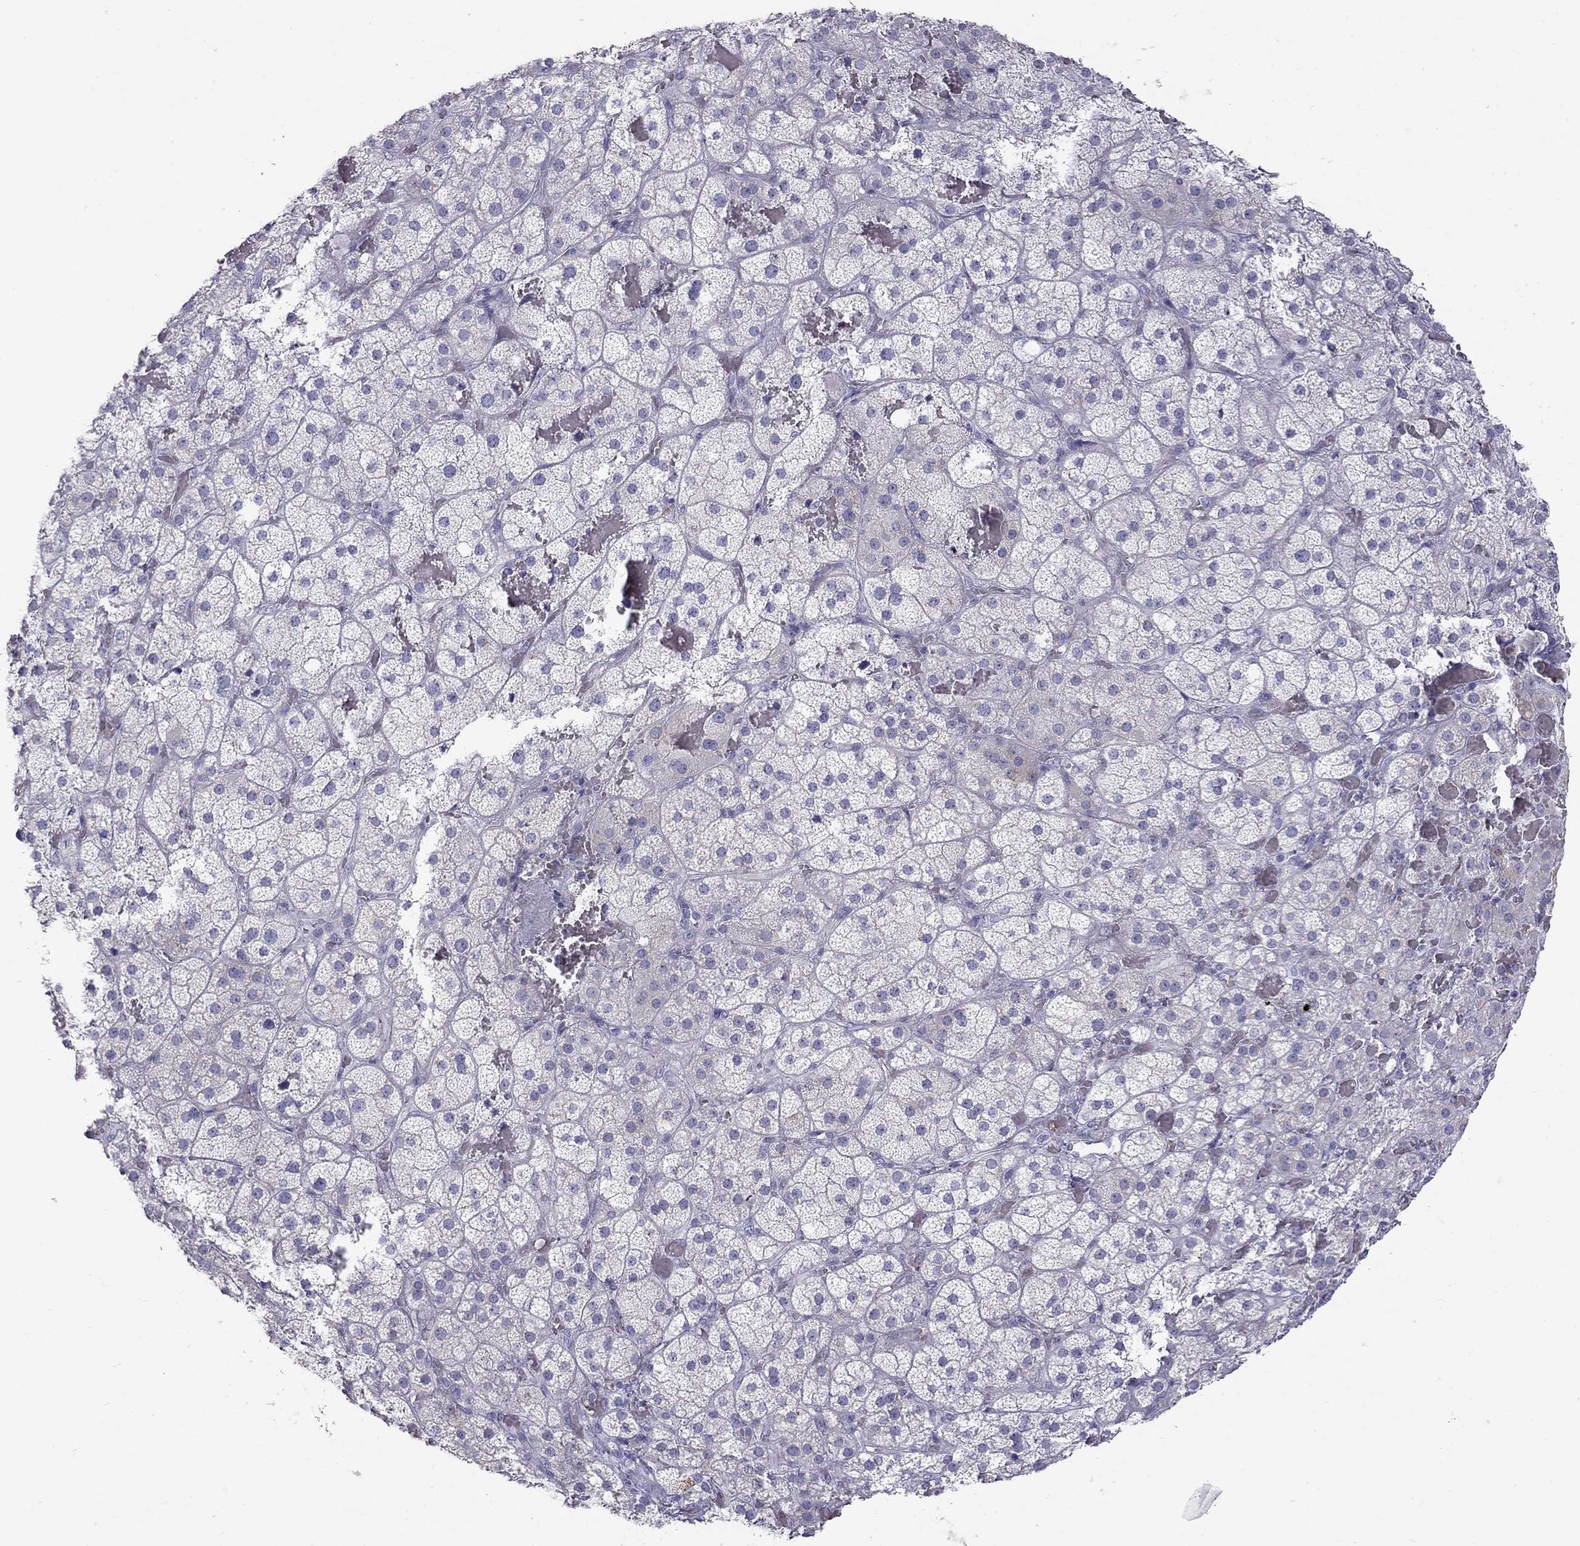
{"staining": {"intensity": "negative", "quantity": "none", "location": "none"}, "tissue": "adrenal gland", "cell_type": "Glandular cells", "image_type": "normal", "snomed": [{"axis": "morphology", "description": "Normal tissue, NOS"}, {"axis": "topography", "description": "Adrenal gland"}], "caption": "High power microscopy histopathology image of an IHC image of normal adrenal gland, revealing no significant expression in glandular cells.", "gene": "TDRD6", "patient": {"sex": "male", "age": 57}}